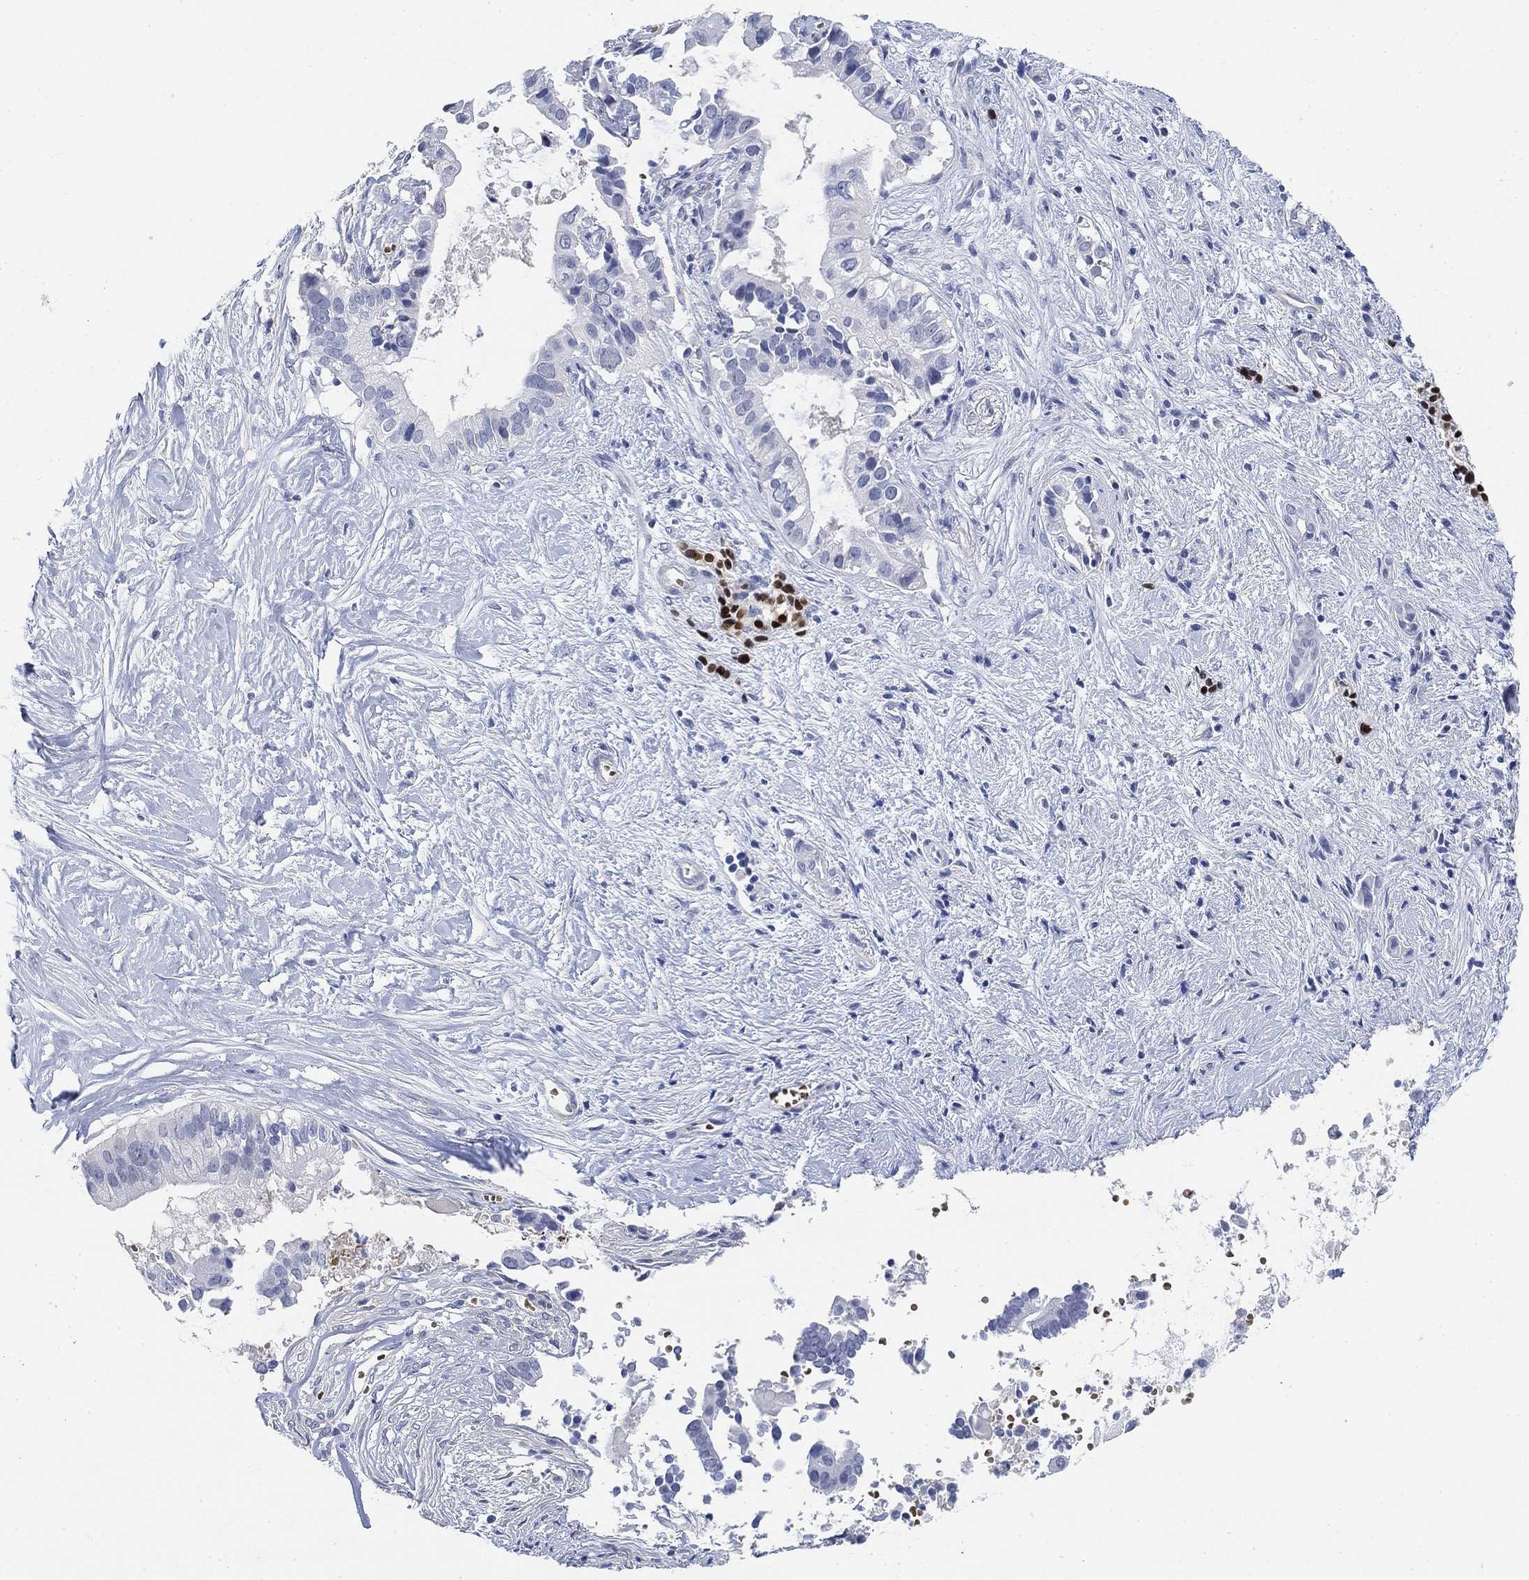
{"staining": {"intensity": "negative", "quantity": "none", "location": "none"}, "tissue": "pancreatic cancer", "cell_type": "Tumor cells", "image_type": "cancer", "snomed": [{"axis": "morphology", "description": "Adenocarcinoma, NOS"}, {"axis": "topography", "description": "Pancreas"}], "caption": "There is no significant staining in tumor cells of pancreatic cancer (adenocarcinoma).", "gene": "PAX6", "patient": {"sex": "male", "age": 61}}